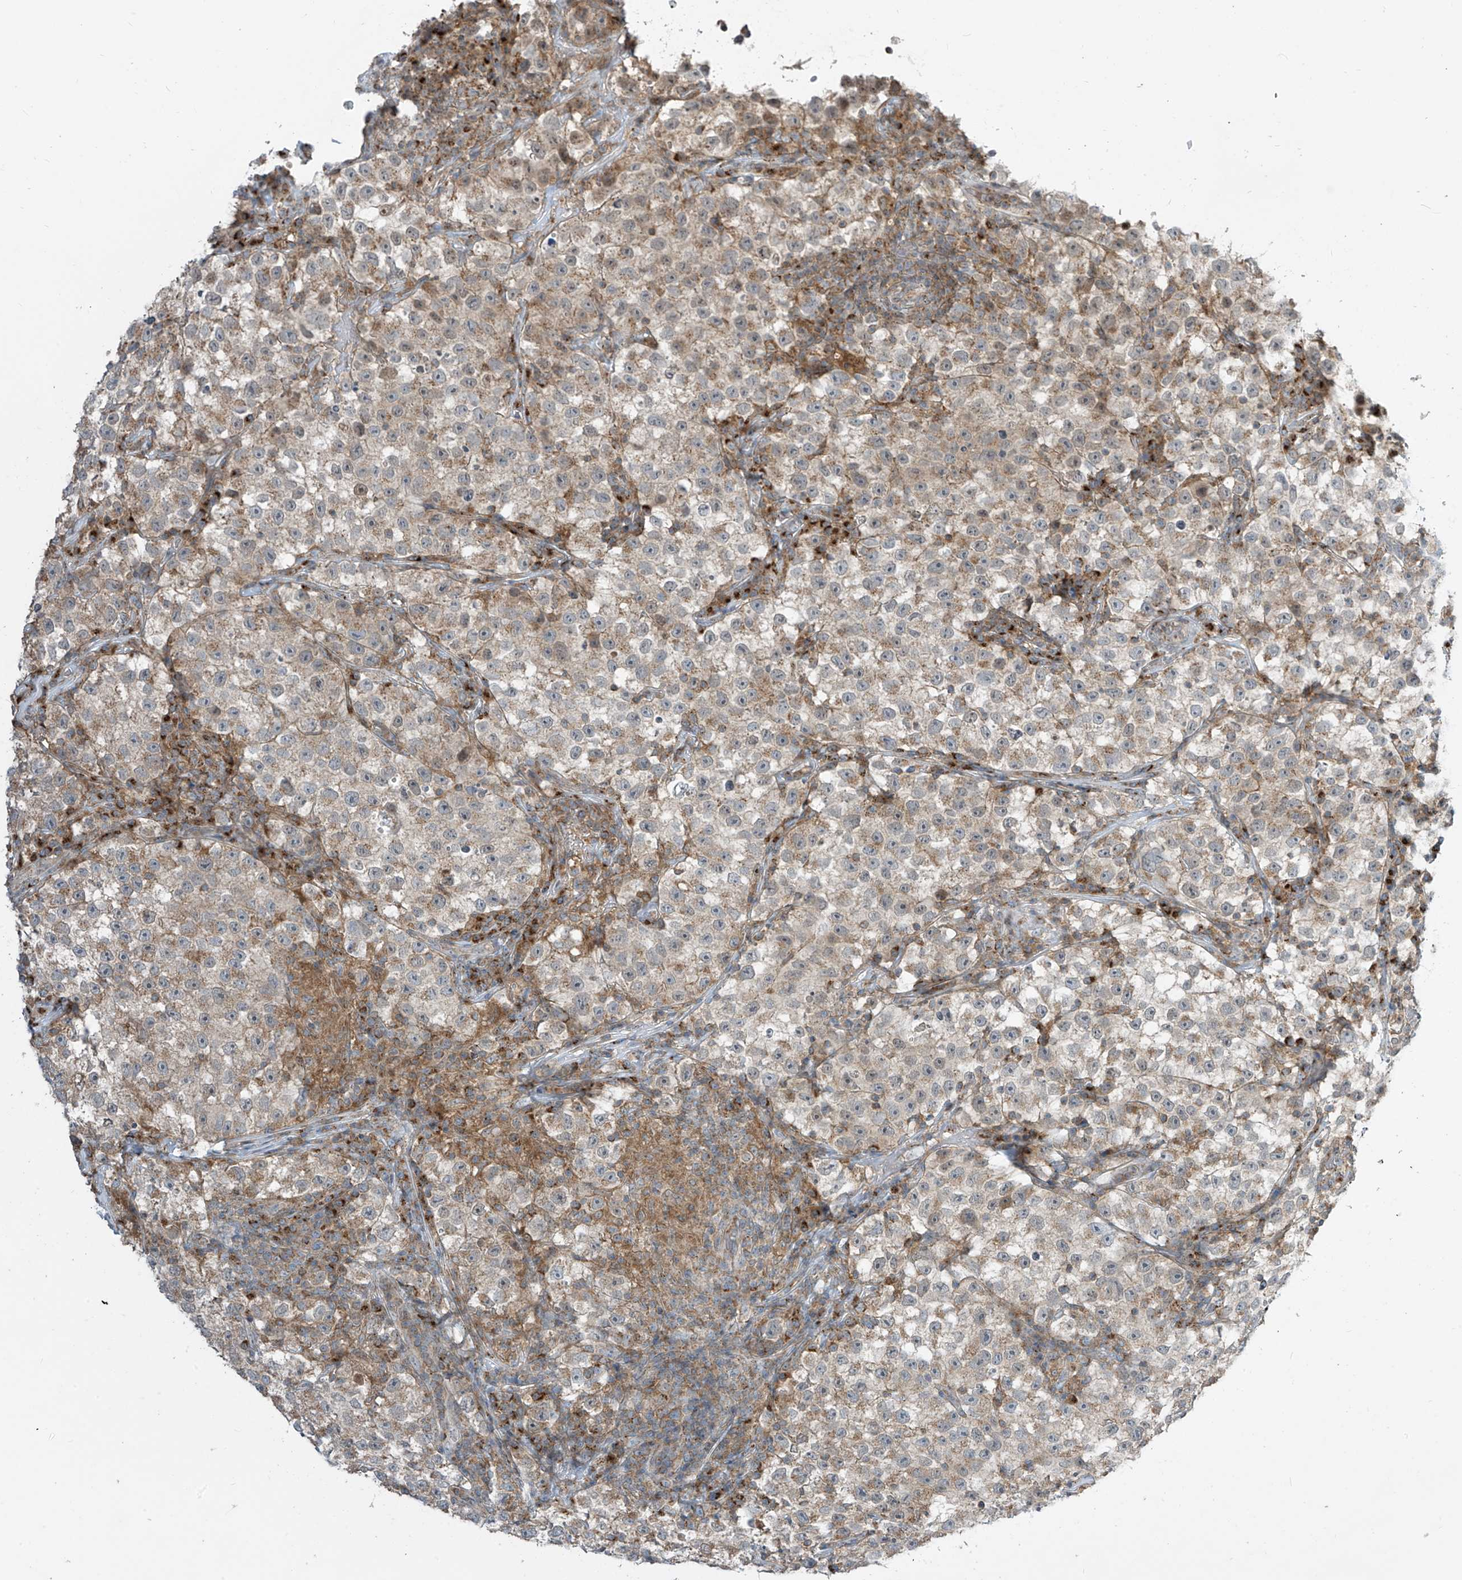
{"staining": {"intensity": "weak", "quantity": "25%-75%", "location": "cytoplasmic/membranous"}, "tissue": "testis cancer", "cell_type": "Tumor cells", "image_type": "cancer", "snomed": [{"axis": "morphology", "description": "Seminoma, NOS"}, {"axis": "topography", "description": "Testis"}], "caption": "Immunohistochemistry of human testis cancer demonstrates low levels of weak cytoplasmic/membranous positivity in about 25%-75% of tumor cells.", "gene": "PARVG", "patient": {"sex": "male", "age": 22}}